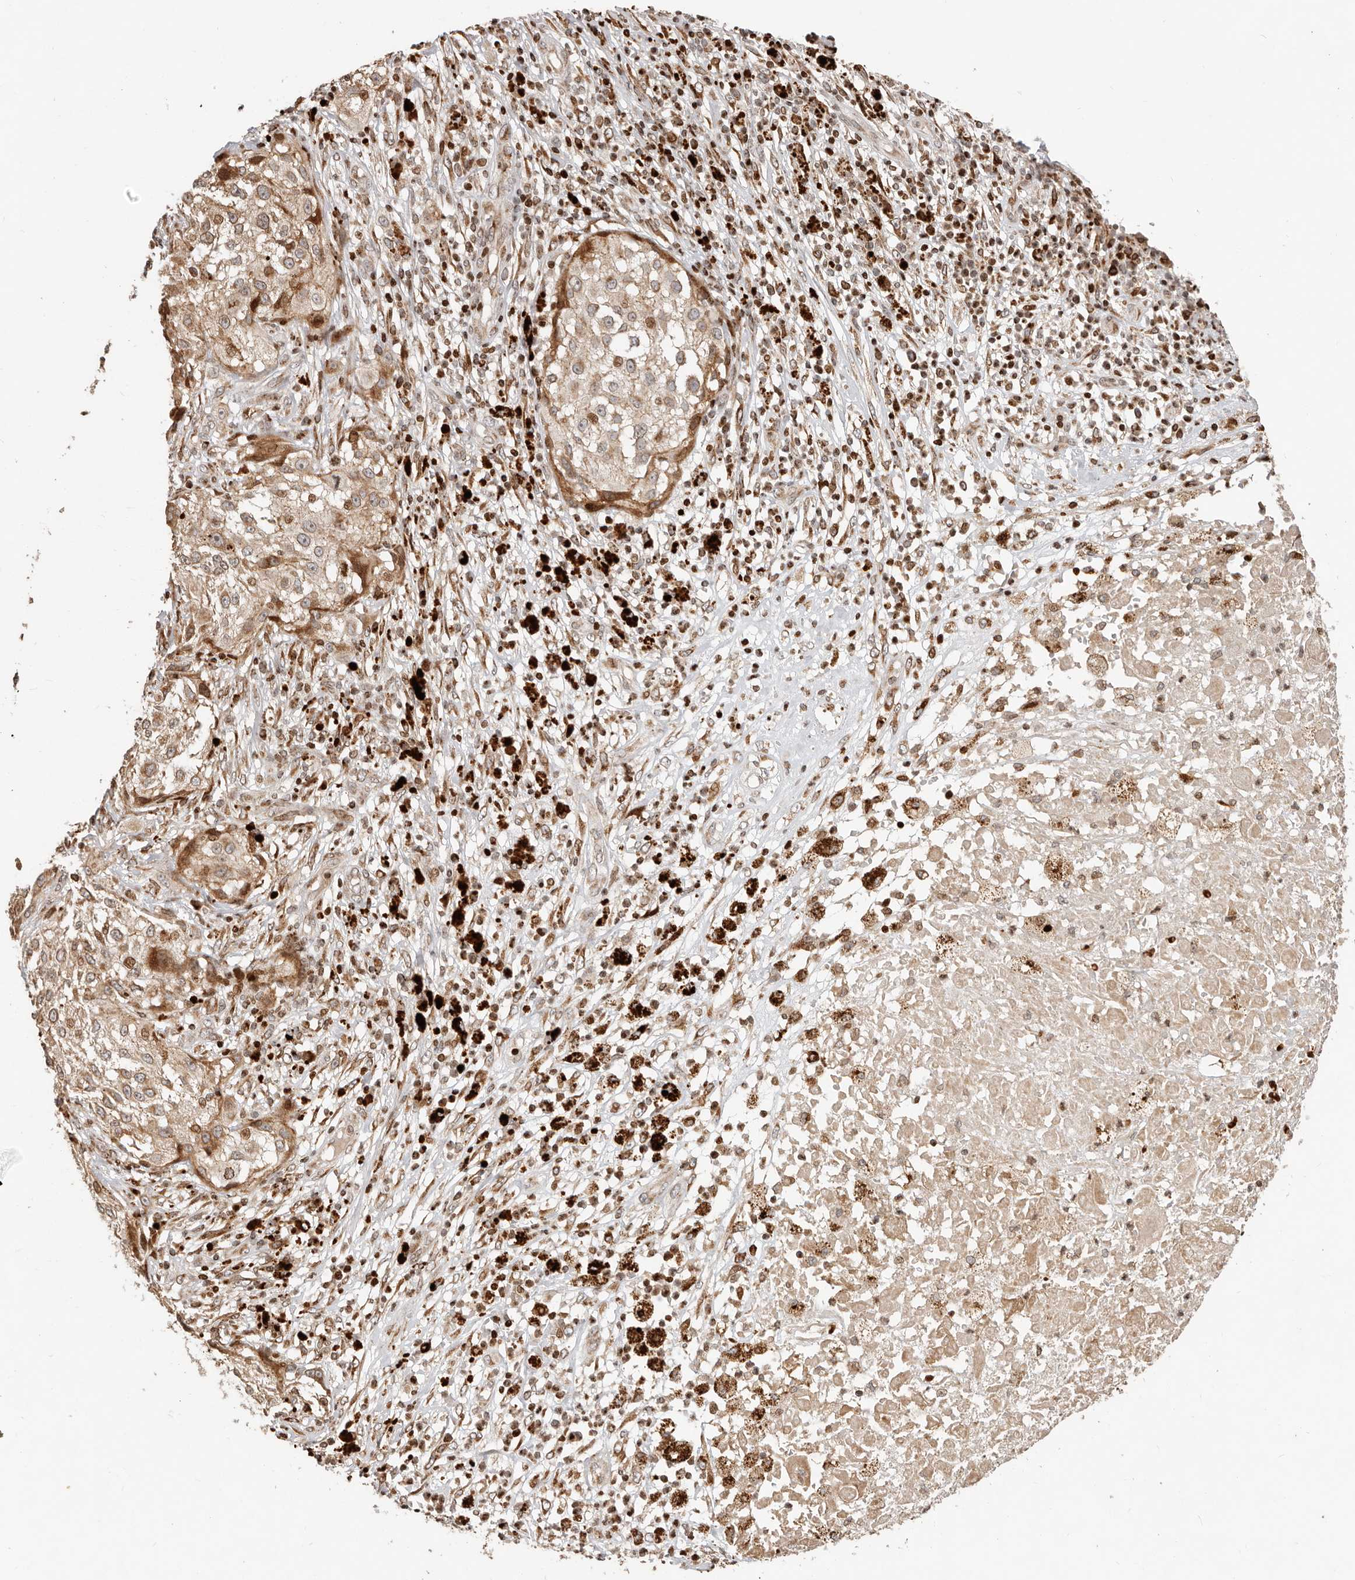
{"staining": {"intensity": "moderate", "quantity": ">75%", "location": "cytoplasmic/membranous,nuclear"}, "tissue": "melanoma", "cell_type": "Tumor cells", "image_type": "cancer", "snomed": [{"axis": "morphology", "description": "Necrosis, NOS"}, {"axis": "morphology", "description": "Malignant melanoma, NOS"}, {"axis": "topography", "description": "Skin"}], "caption": "Immunohistochemistry staining of malignant melanoma, which displays medium levels of moderate cytoplasmic/membranous and nuclear positivity in approximately >75% of tumor cells indicating moderate cytoplasmic/membranous and nuclear protein expression. The staining was performed using DAB (3,3'-diaminobenzidine) (brown) for protein detection and nuclei were counterstained in hematoxylin (blue).", "gene": "TRIM4", "patient": {"sex": "female", "age": 87}}